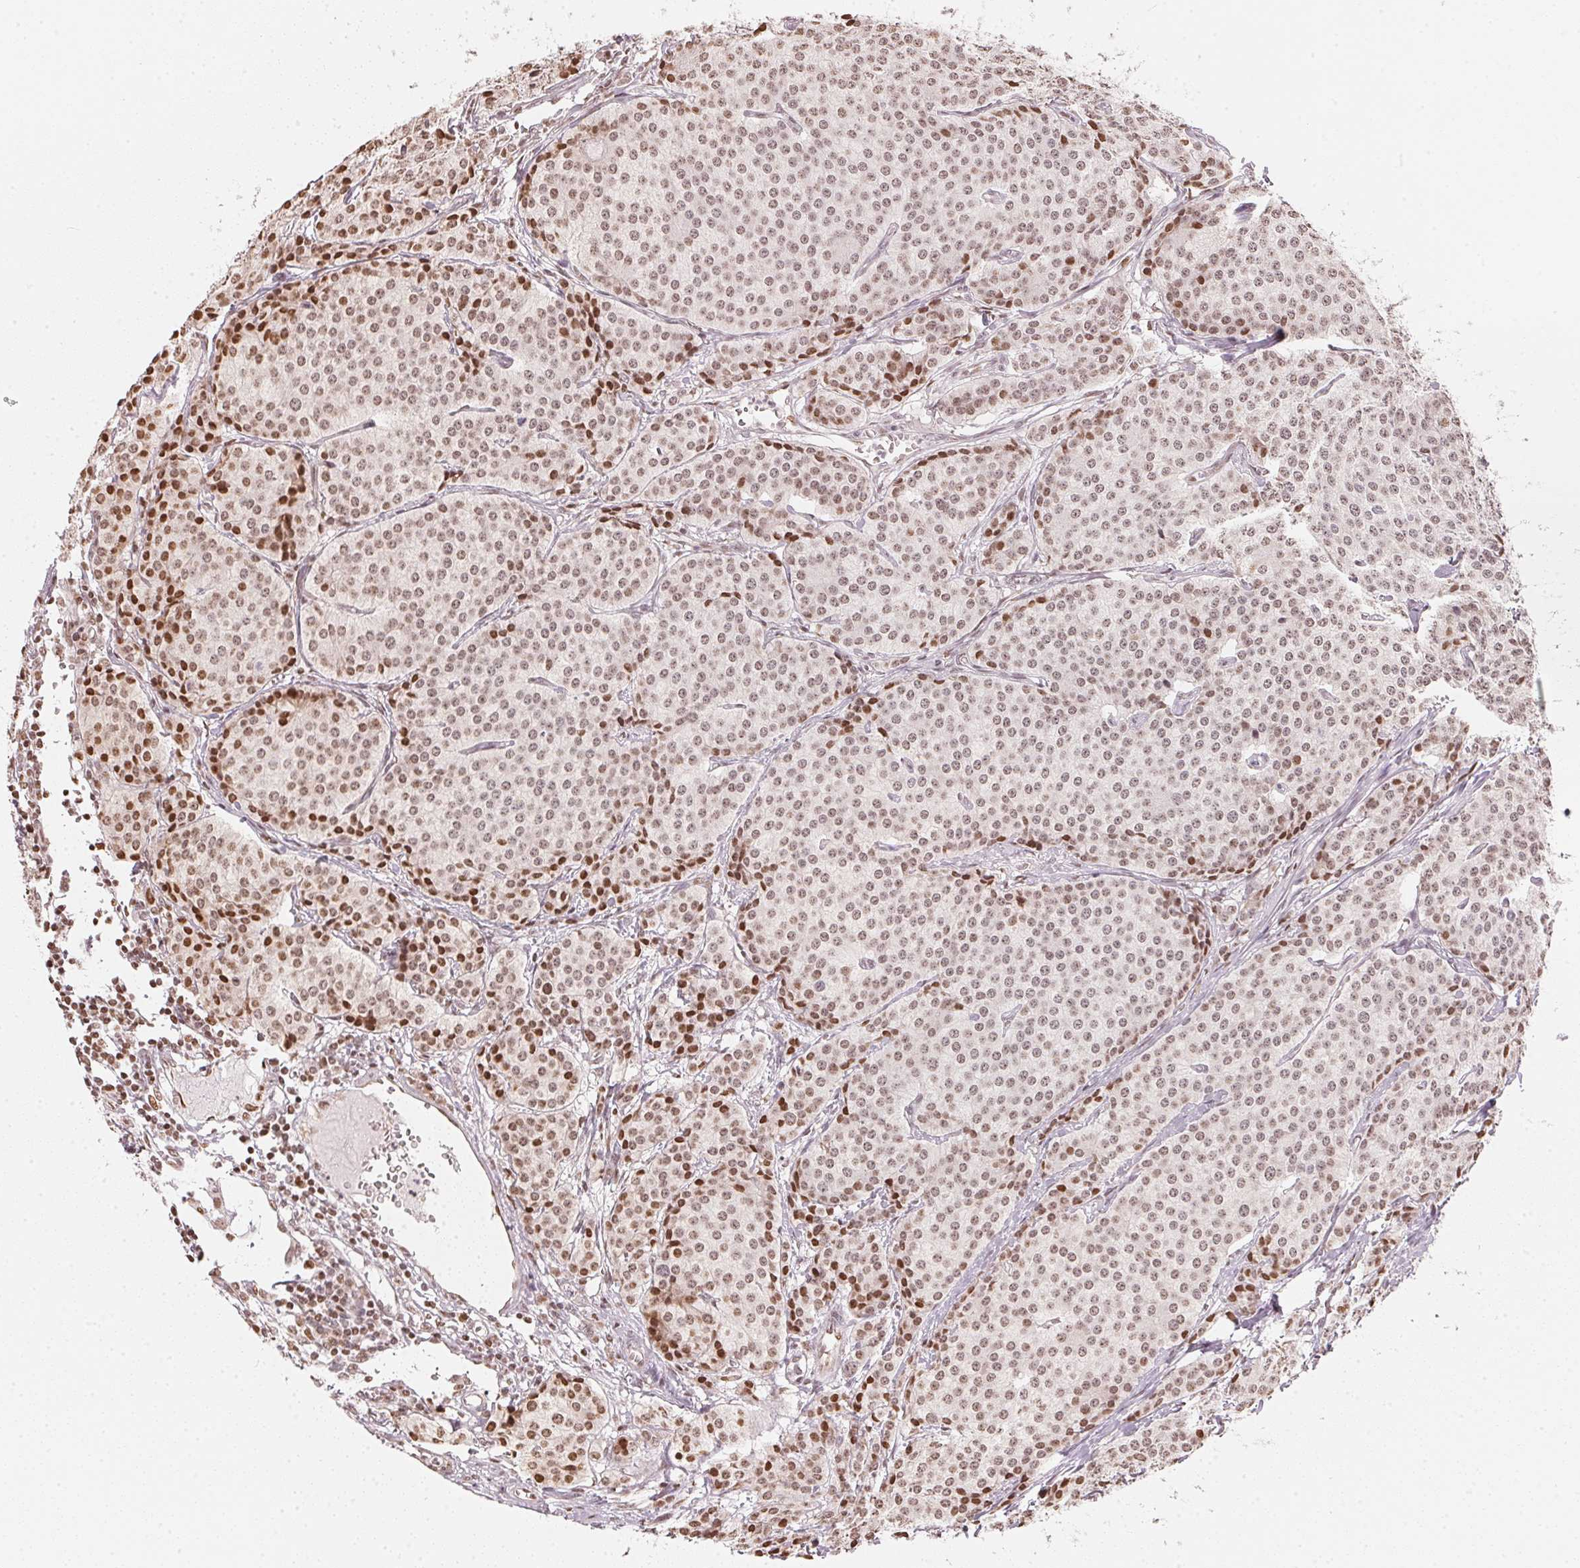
{"staining": {"intensity": "strong", "quantity": "<25%", "location": "nuclear"}, "tissue": "carcinoid", "cell_type": "Tumor cells", "image_type": "cancer", "snomed": [{"axis": "morphology", "description": "Carcinoid, malignant, NOS"}, {"axis": "topography", "description": "Small intestine"}], "caption": "The photomicrograph demonstrates staining of carcinoid, revealing strong nuclear protein expression (brown color) within tumor cells.", "gene": "KAT6A", "patient": {"sex": "female", "age": 64}}